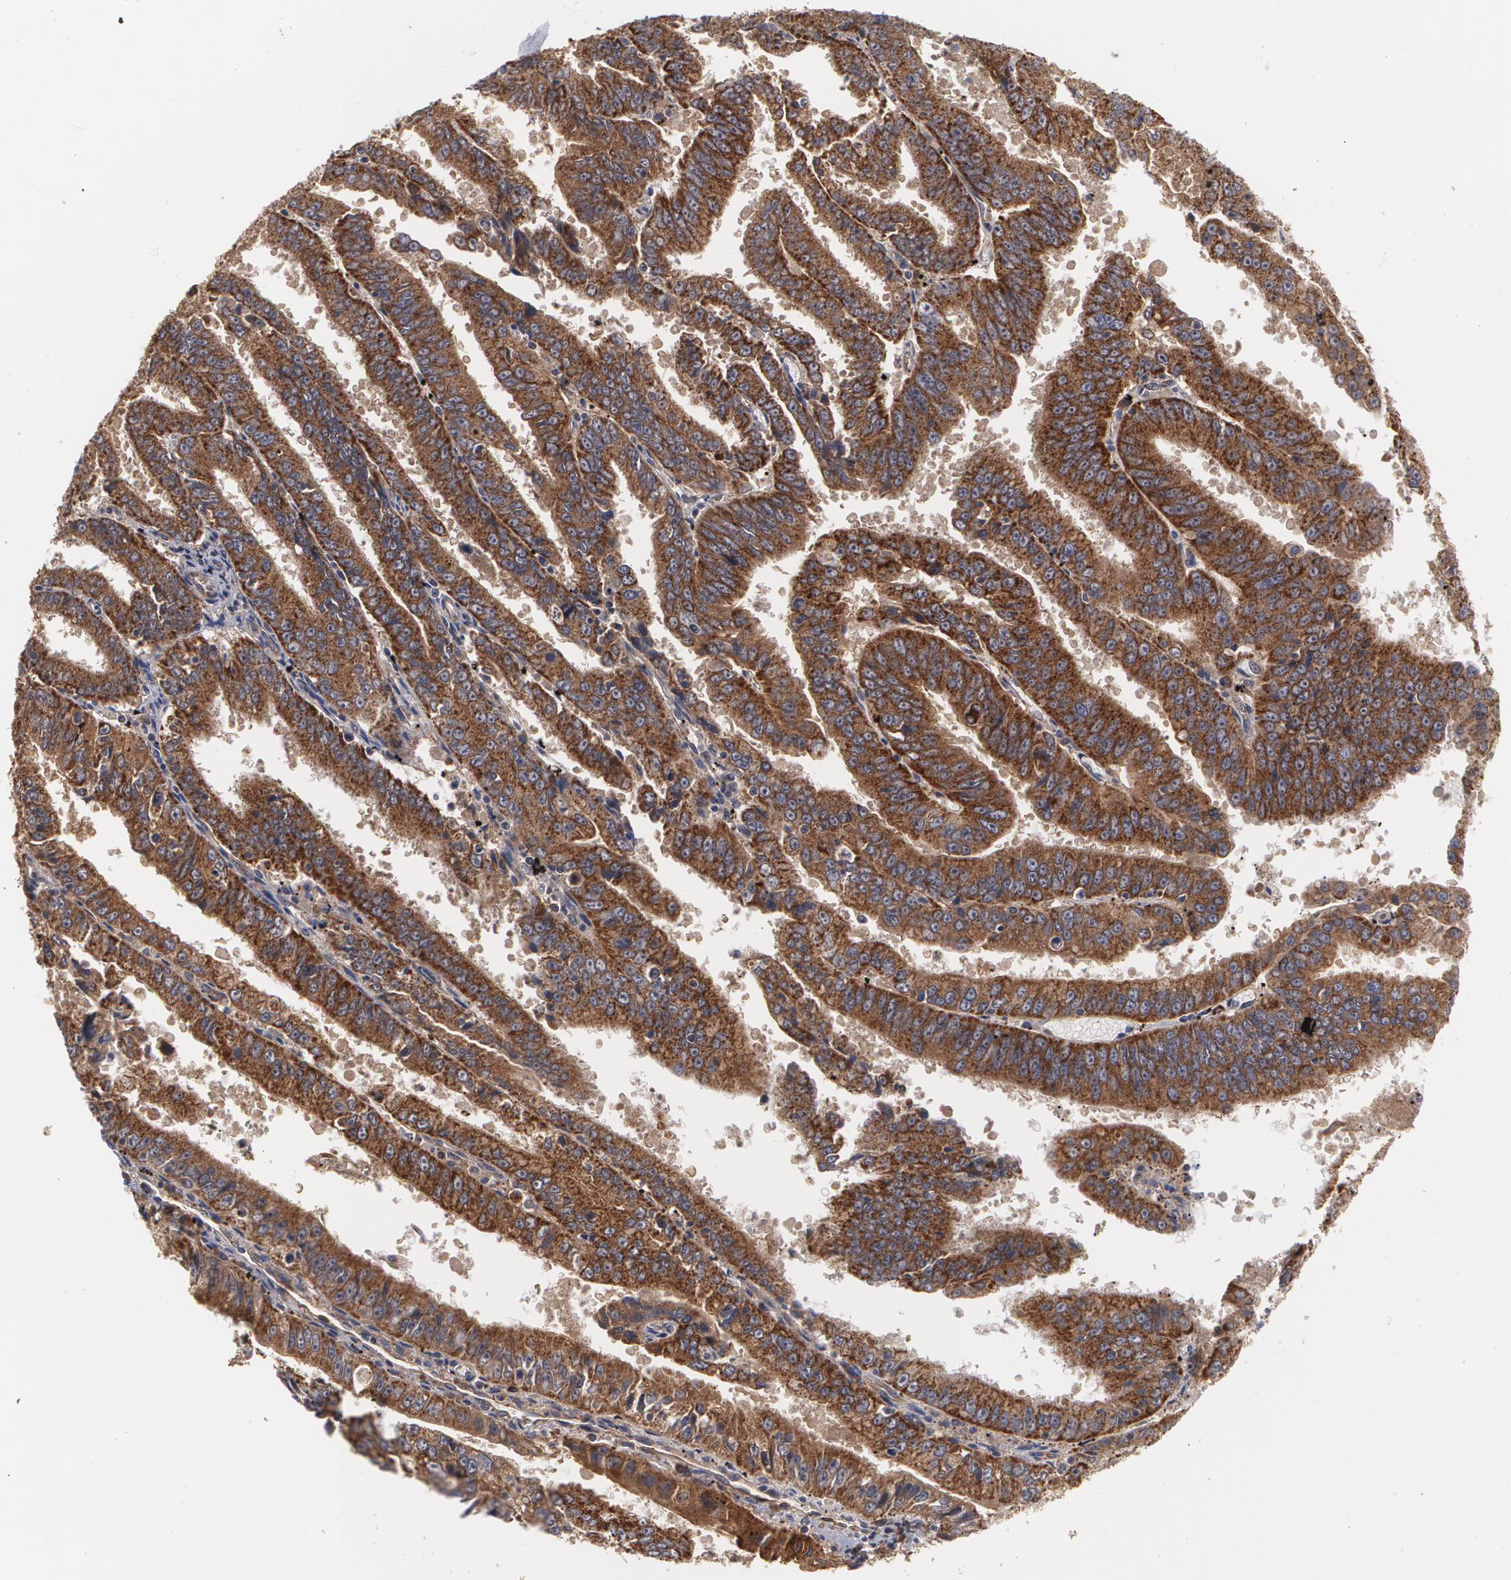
{"staining": {"intensity": "strong", "quantity": ">75%", "location": "cytoplasmic/membranous"}, "tissue": "endometrial cancer", "cell_type": "Tumor cells", "image_type": "cancer", "snomed": [{"axis": "morphology", "description": "Adenocarcinoma, NOS"}, {"axis": "topography", "description": "Endometrium"}], "caption": "The histopathology image displays a brown stain indicating the presence of a protein in the cytoplasmic/membranous of tumor cells in endometrial cancer (adenocarcinoma). (DAB (3,3'-diaminobenzidine) IHC with brightfield microscopy, high magnification).", "gene": "BMP6", "patient": {"sex": "female", "age": 66}}